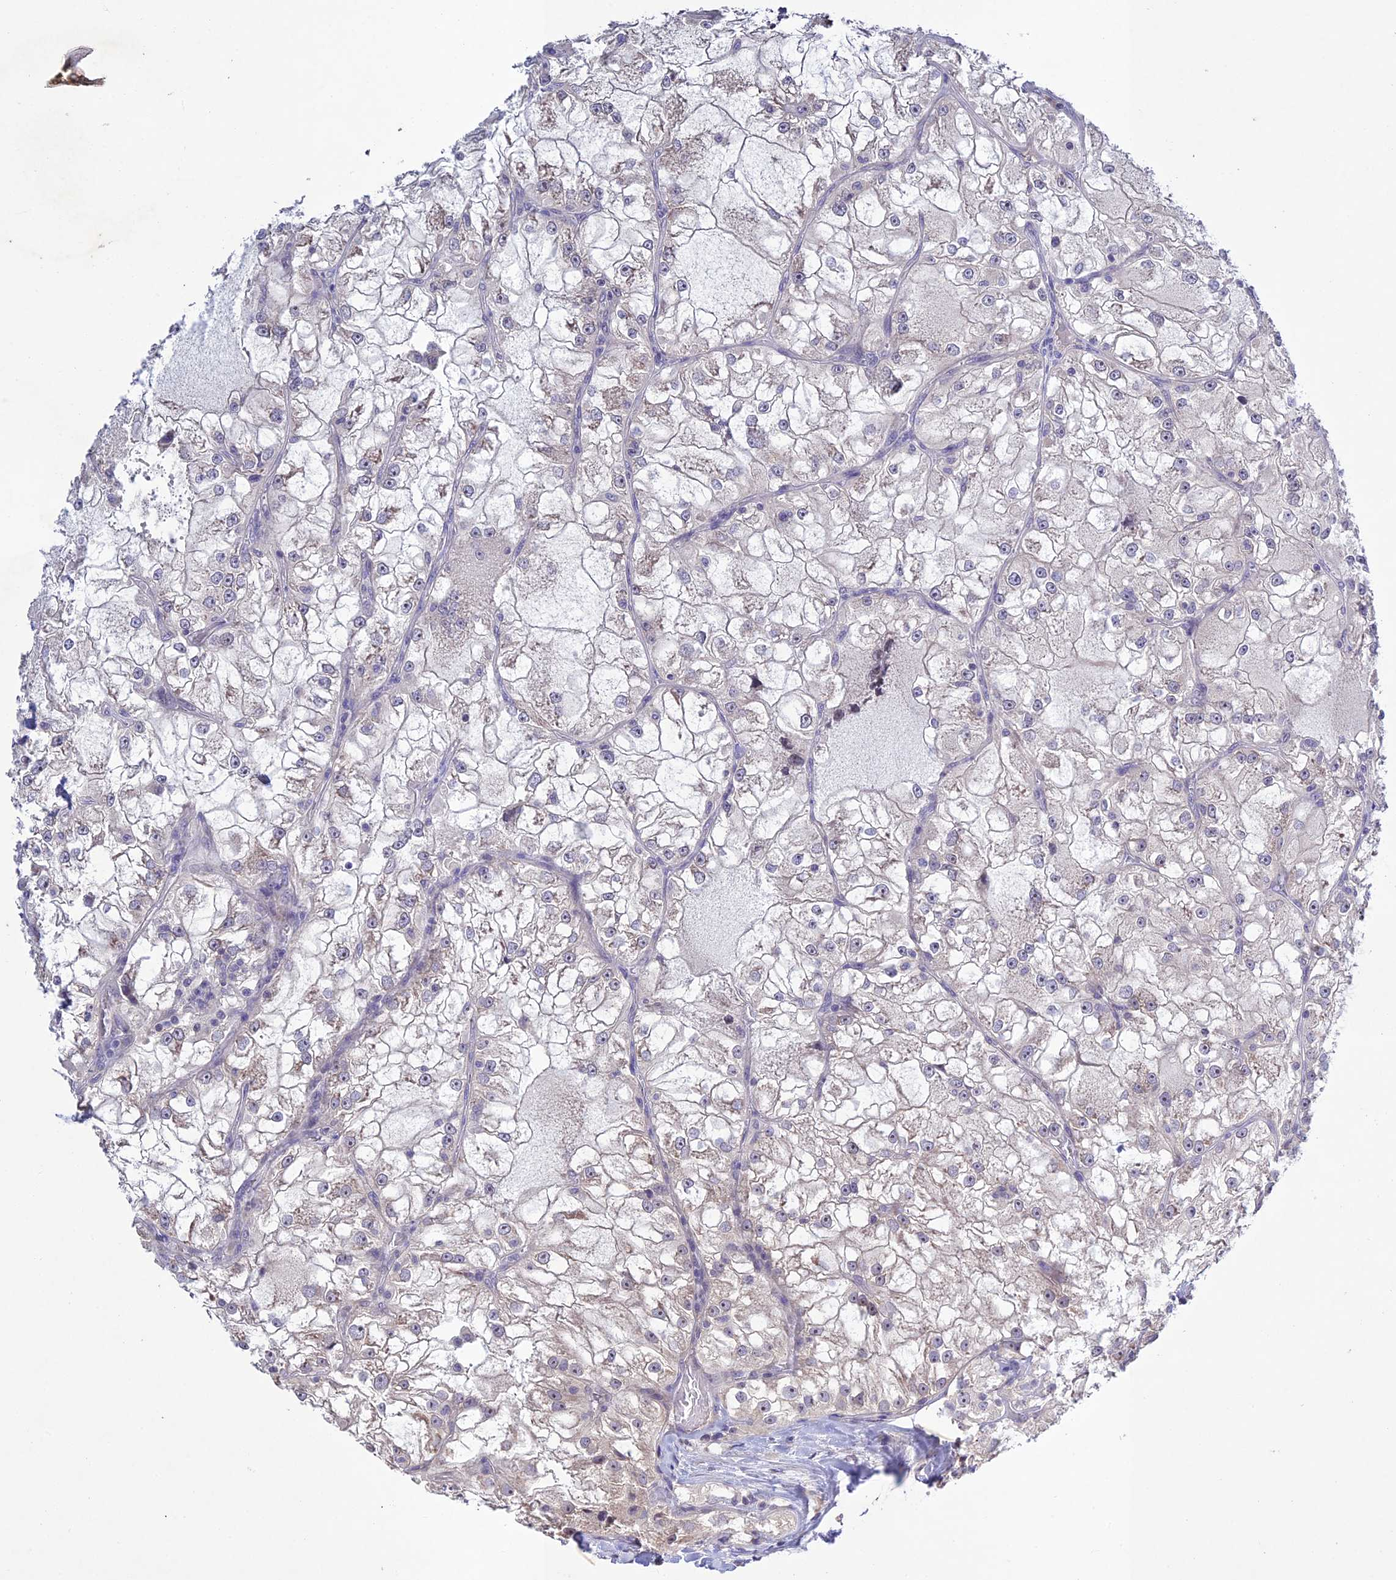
{"staining": {"intensity": "negative", "quantity": "none", "location": "none"}, "tissue": "renal cancer", "cell_type": "Tumor cells", "image_type": "cancer", "snomed": [{"axis": "morphology", "description": "Adenocarcinoma, NOS"}, {"axis": "topography", "description": "Kidney"}], "caption": "Tumor cells show no significant protein positivity in renal cancer.", "gene": "CHST5", "patient": {"sex": "female", "age": 72}}